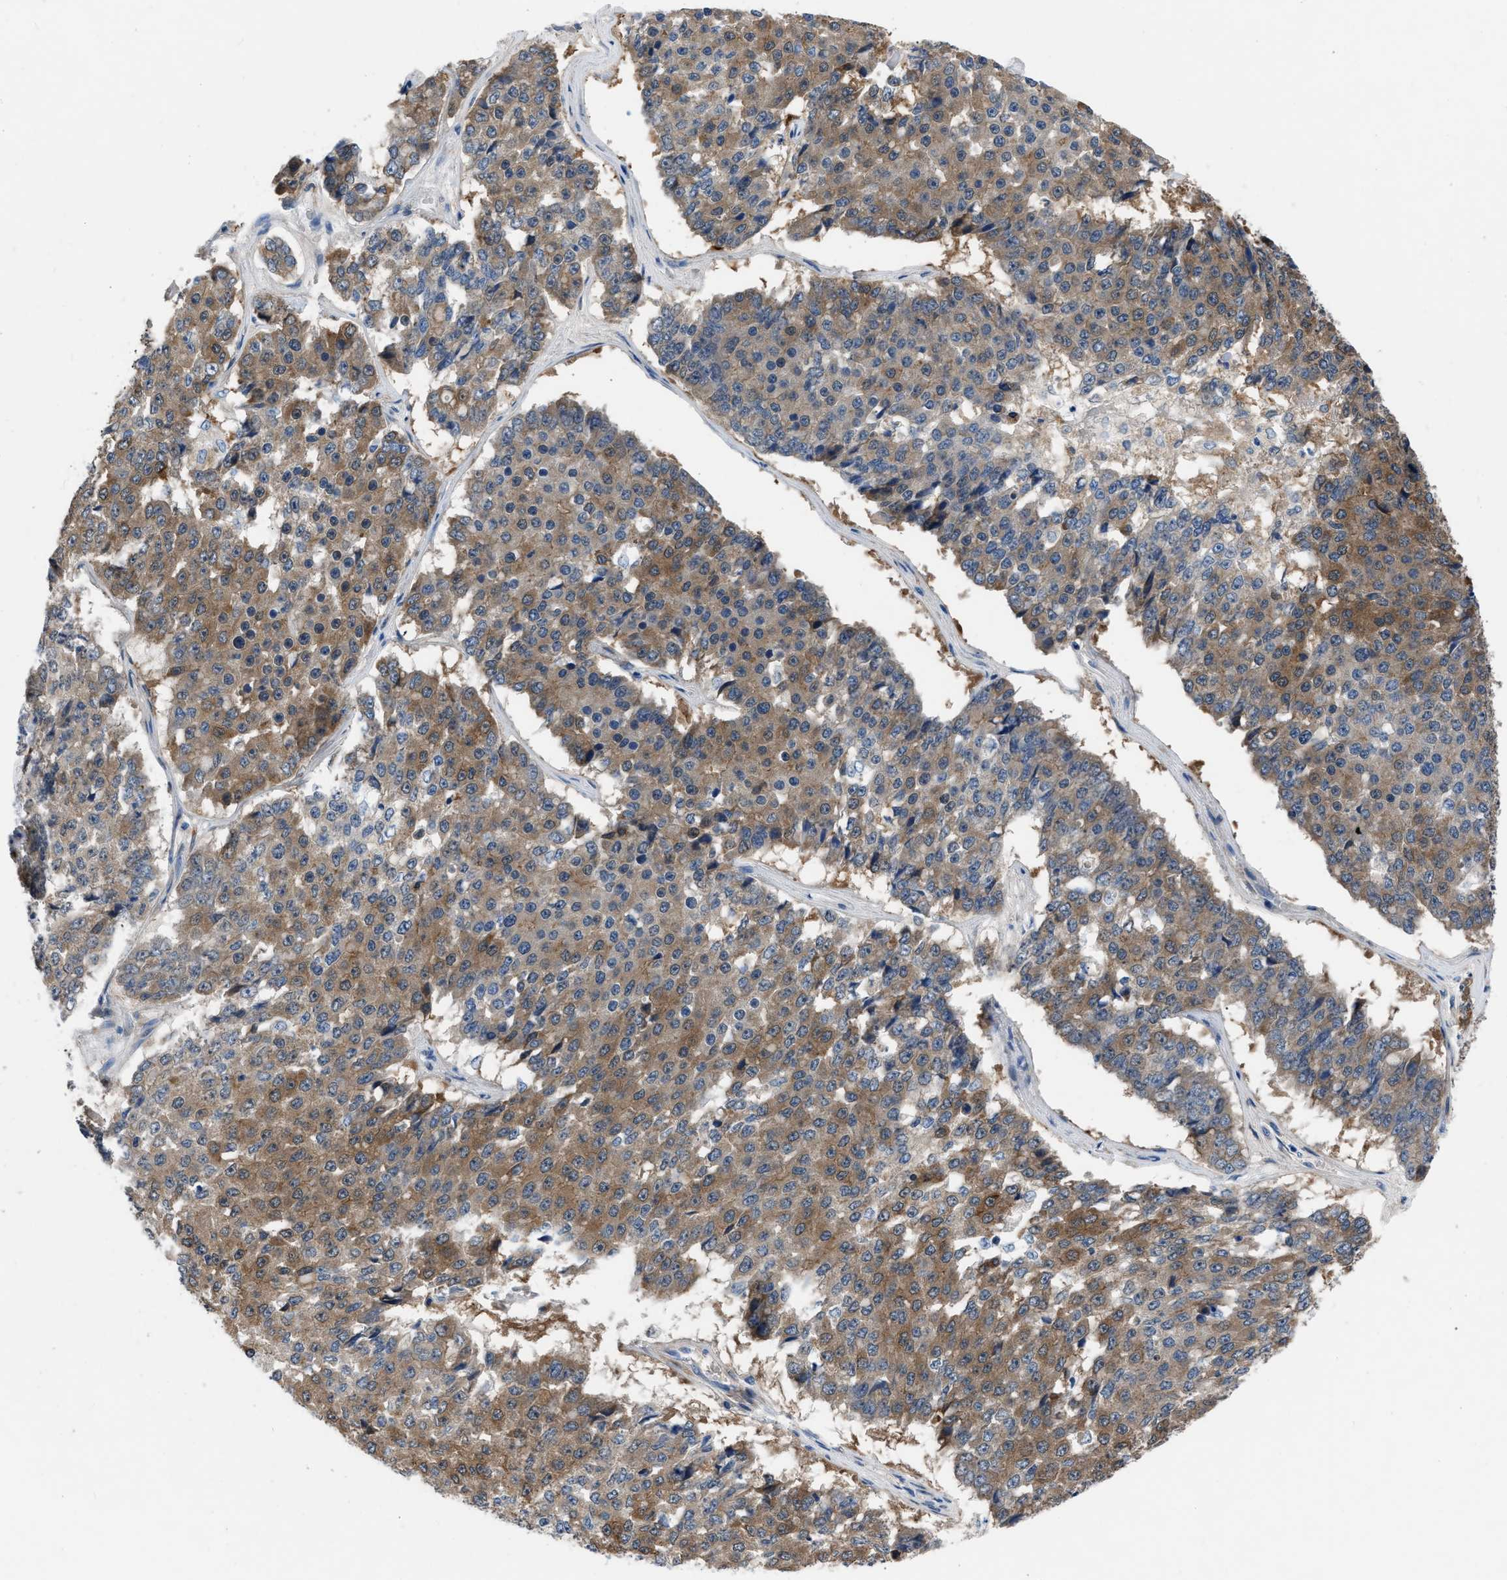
{"staining": {"intensity": "moderate", "quantity": ">75%", "location": "cytoplasmic/membranous"}, "tissue": "pancreatic cancer", "cell_type": "Tumor cells", "image_type": "cancer", "snomed": [{"axis": "morphology", "description": "Adenocarcinoma, NOS"}, {"axis": "topography", "description": "Pancreas"}], "caption": "Moderate cytoplasmic/membranous staining is appreciated in about >75% of tumor cells in adenocarcinoma (pancreatic). The staining is performed using DAB brown chromogen to label protein expression. The nuclei are counter-stained blue using hematoxylin.", "gene": "RBP1", "patient": {"sex": "male", "age": 50}}